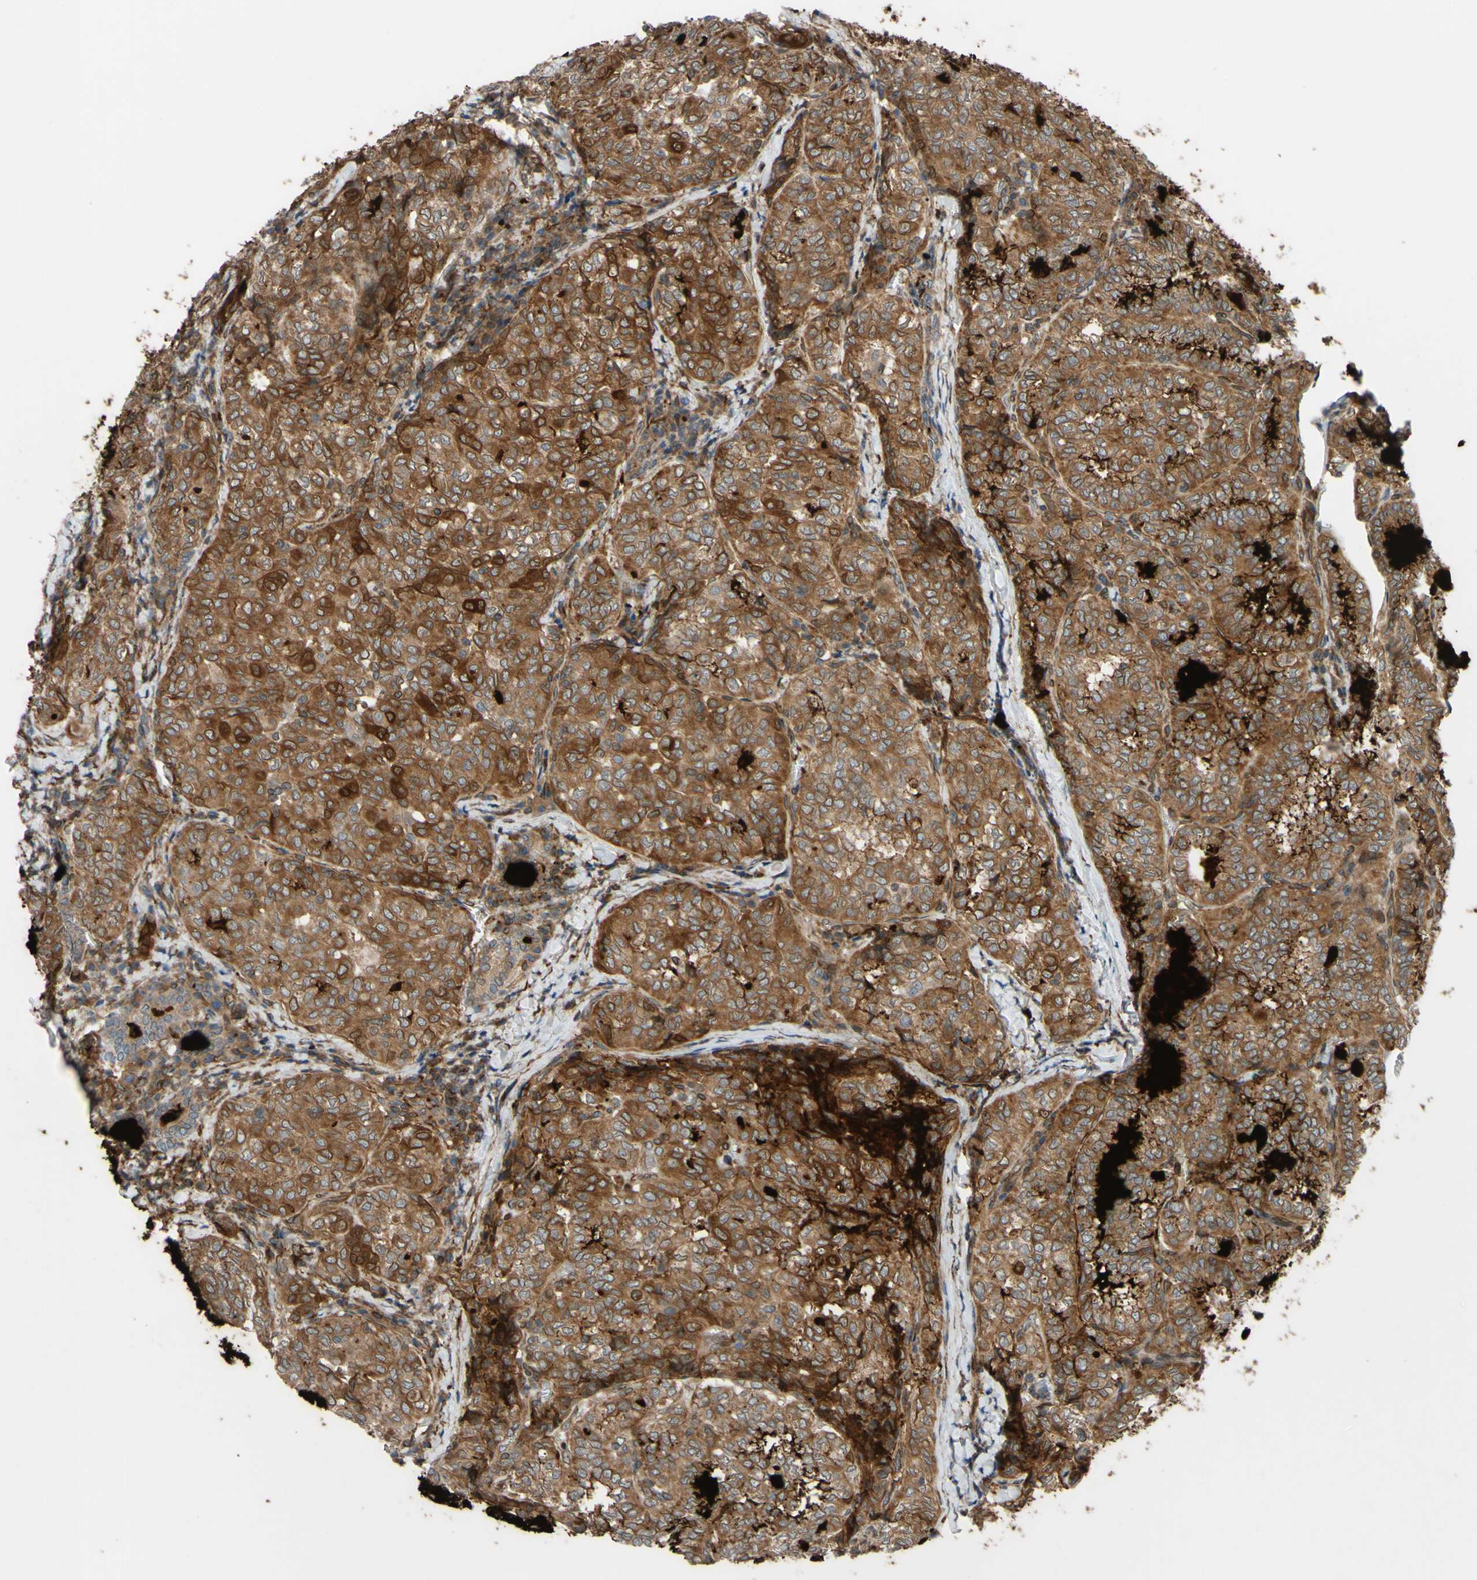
{"staining": {"intensity": "moderate", "quantity": ">75%", "location": "cytoplasmic/membranous"}, "tissue": "thyroid cancer", "cell_type": "Tumor cells", "image_type": "cancer", "snomed": [{"axis": "morphology", "description": "Normal tissue, NOS"}, {"axis": "morphology", "description": "Papillary adenocarcinoma, NOS"}, {"axis": "topography", "description": "Thyroid gland"}], "caption": "The immunohistochemical stain shows moderate cytoplasmic/membranous staining in tumor cells of thyroid cancer (papillary adenocarcinoma) tissue.", "gene": "PRAF2", "patient": {"sex": "female", "age": 30}}